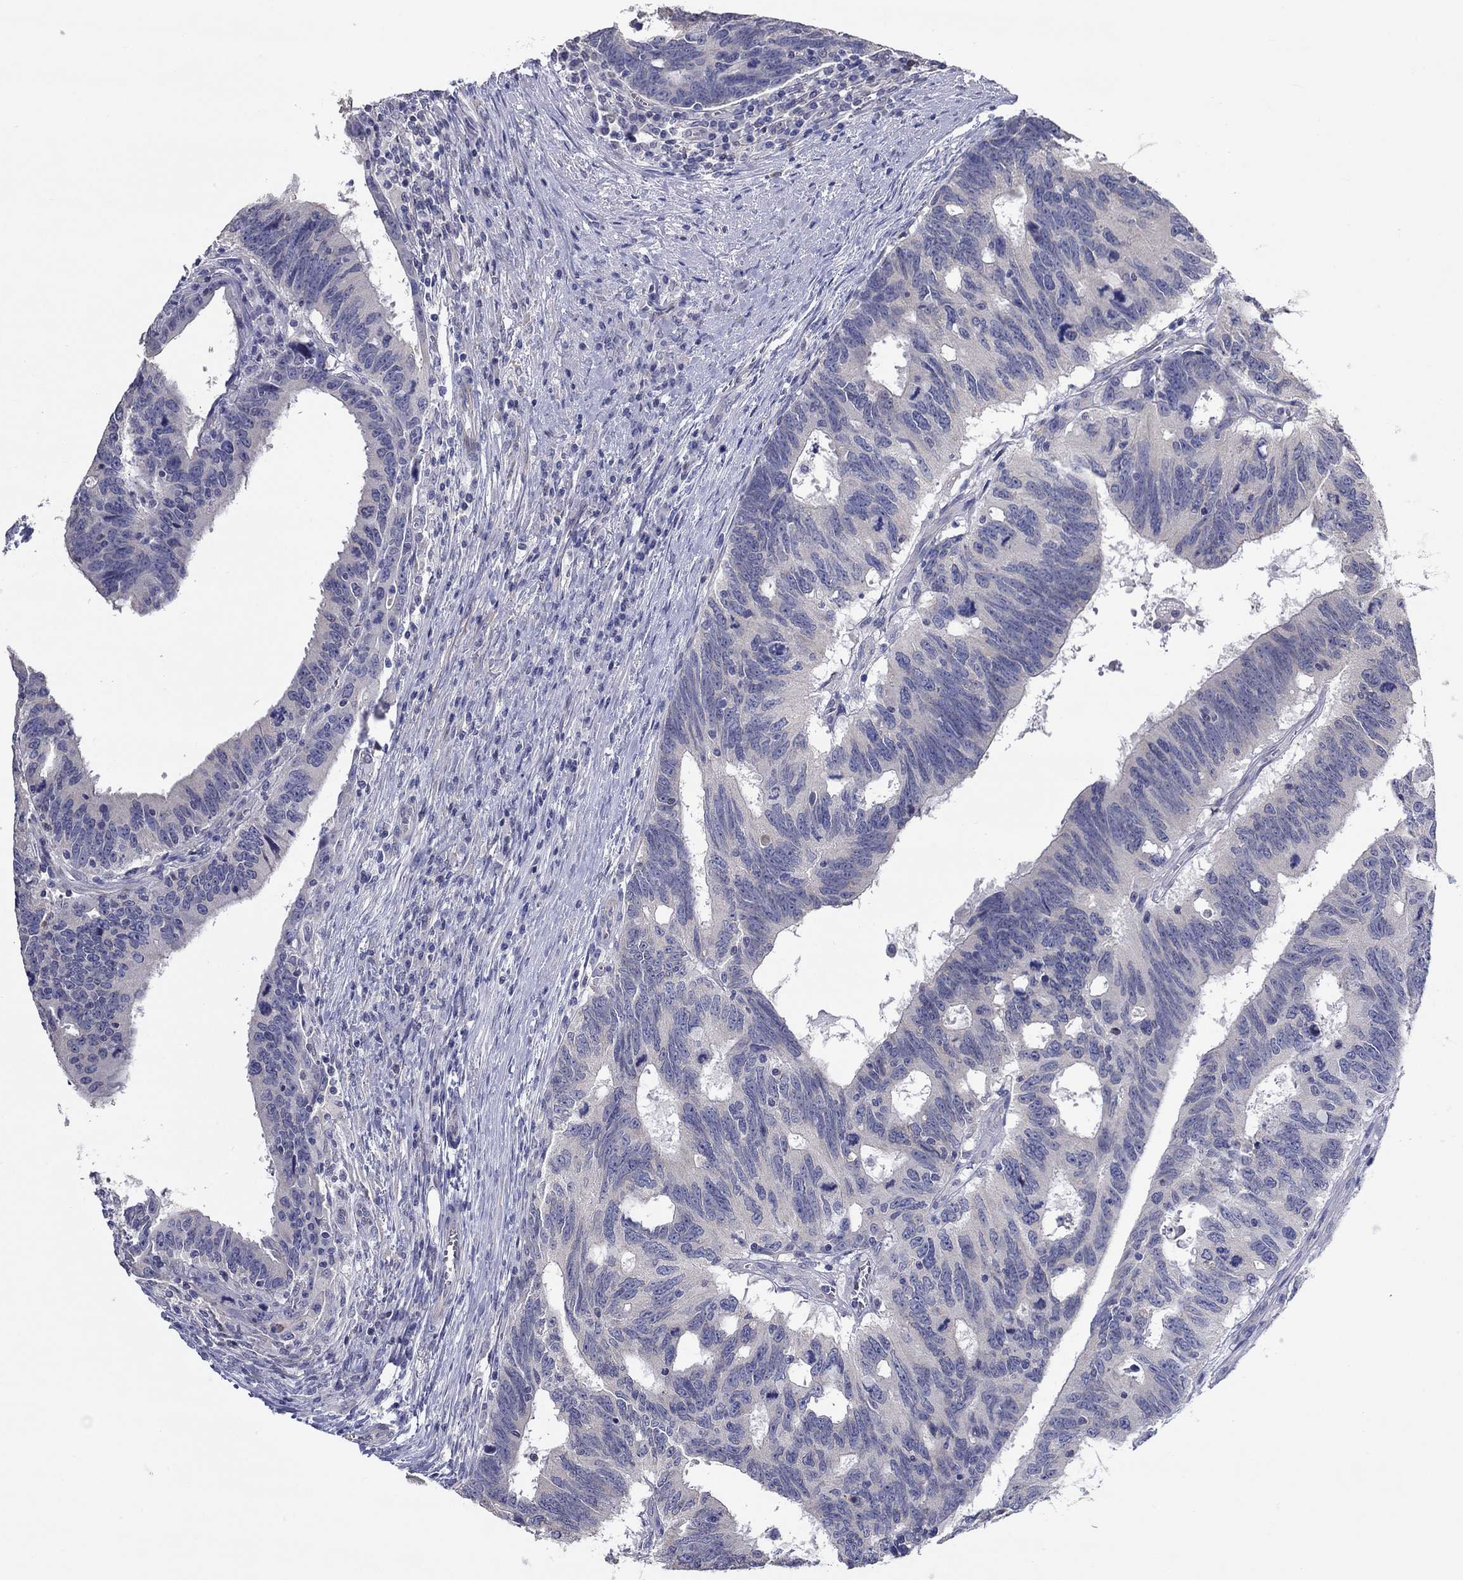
{"staining": {"intensity": "negative", "quantity": "none", "location": "none"}, "tissue": "colorectal cancer", "cell_type": "Tumor cells", "image_type": "cancer", "snomed": [{"axis": "morphology", "description": "Adenocarcinoma, NOS"}, {"axis": "topography", "description": "Colon"}], "caption": "Adenocarcinoma (colorectal) stained for a protein using IHC demonstrates no positivity tumor cells.", "gene": "ERMP1", "patient": {"sex": "female", "age": 77}}